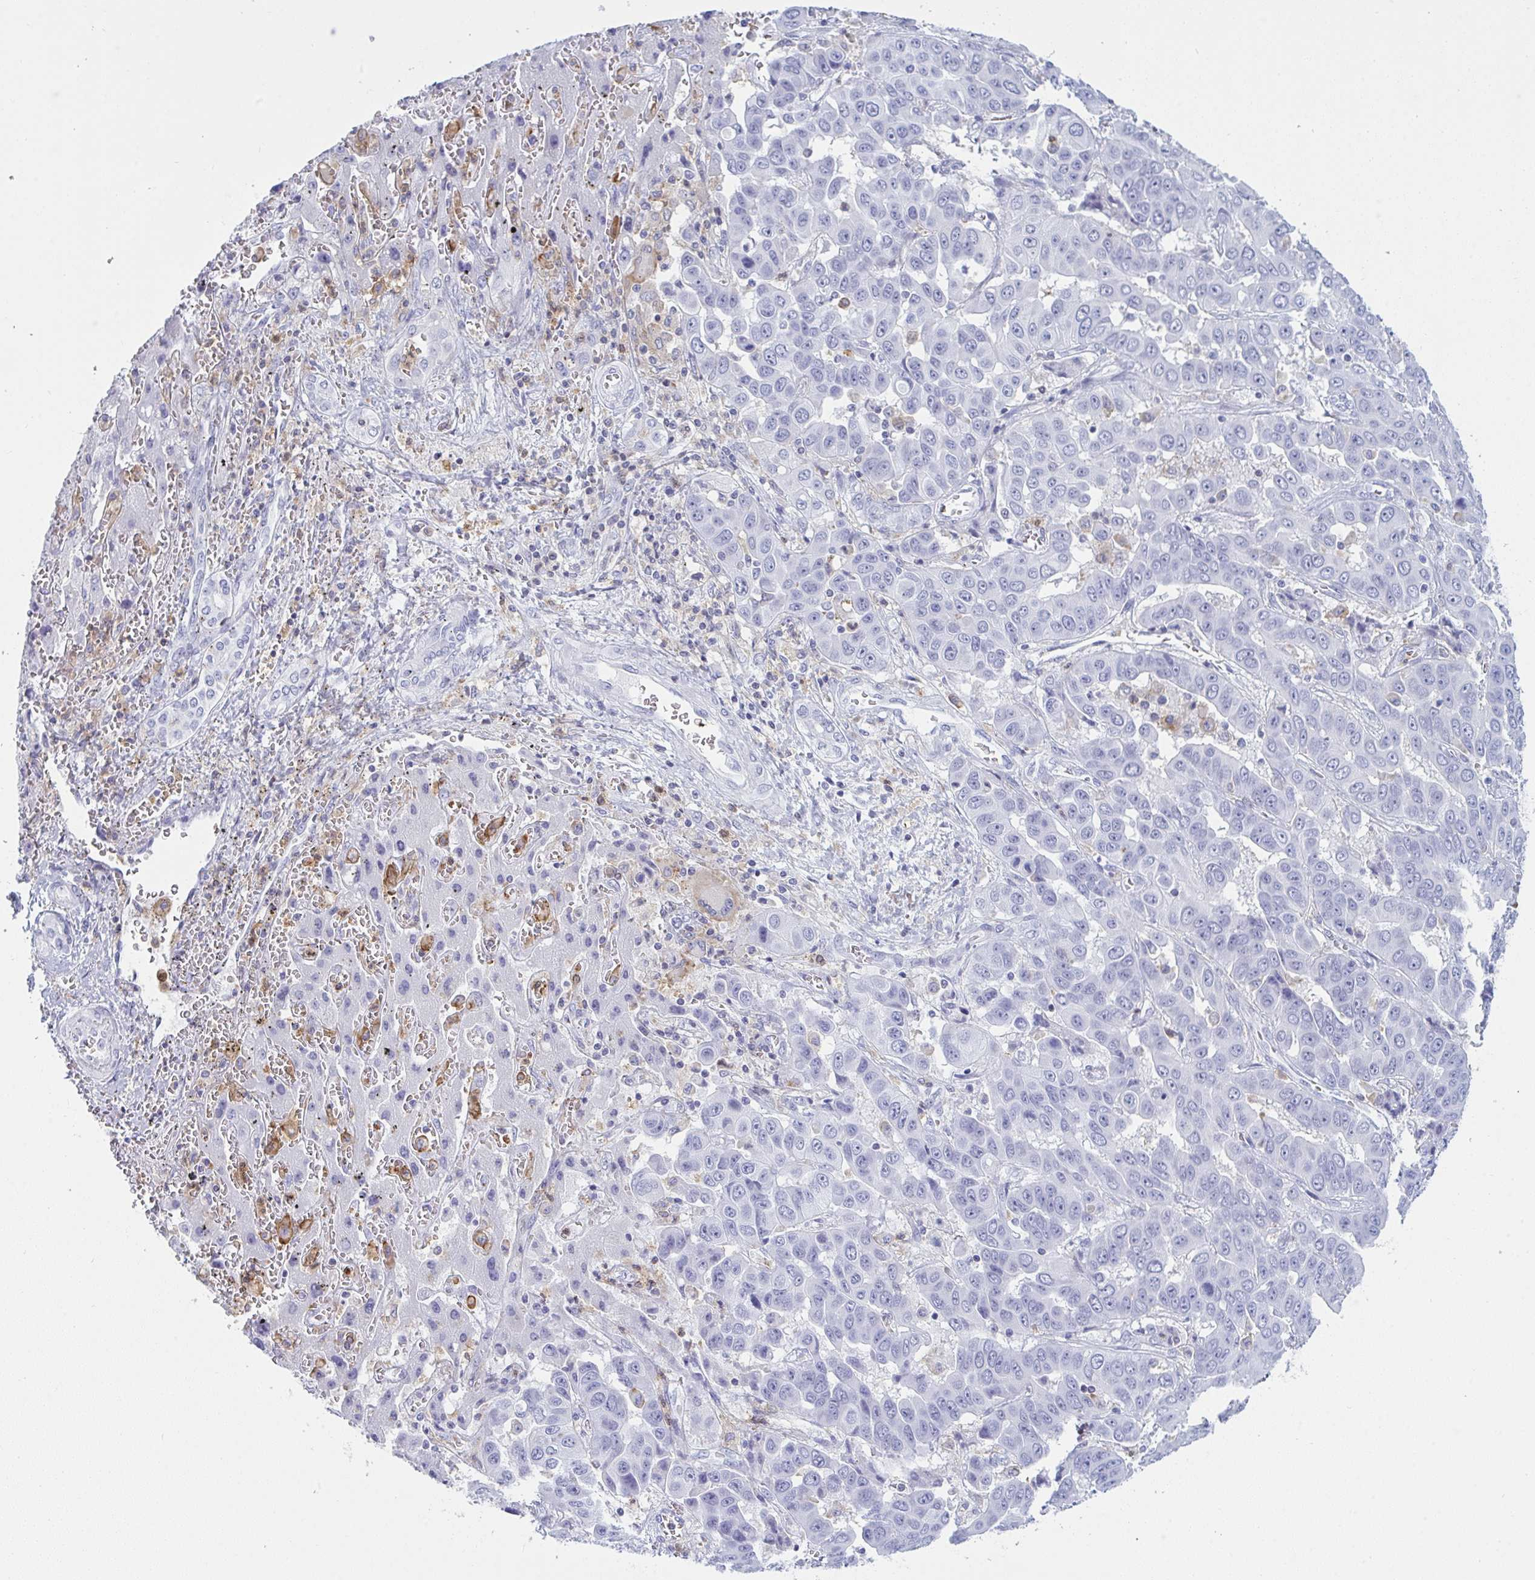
{"staining": {"intensity": "negative", "quantity": "none", "location": "none"}, "tissue": "liver cancer", "cell_type": "Tumor cells", "image_type": "cancer", "snomed": [{"axis": "morphology", "description": "Cholangiocarcinoma"}, {"axis": "topography", "description": "Liver"}], "caption": "This is an IHC histopathology image of liver cancer (cholangiocarcinoma). There is no staining in tumor cells.", "gene": "MYO1F", "patient": {"sex": "female", "age": 52}}